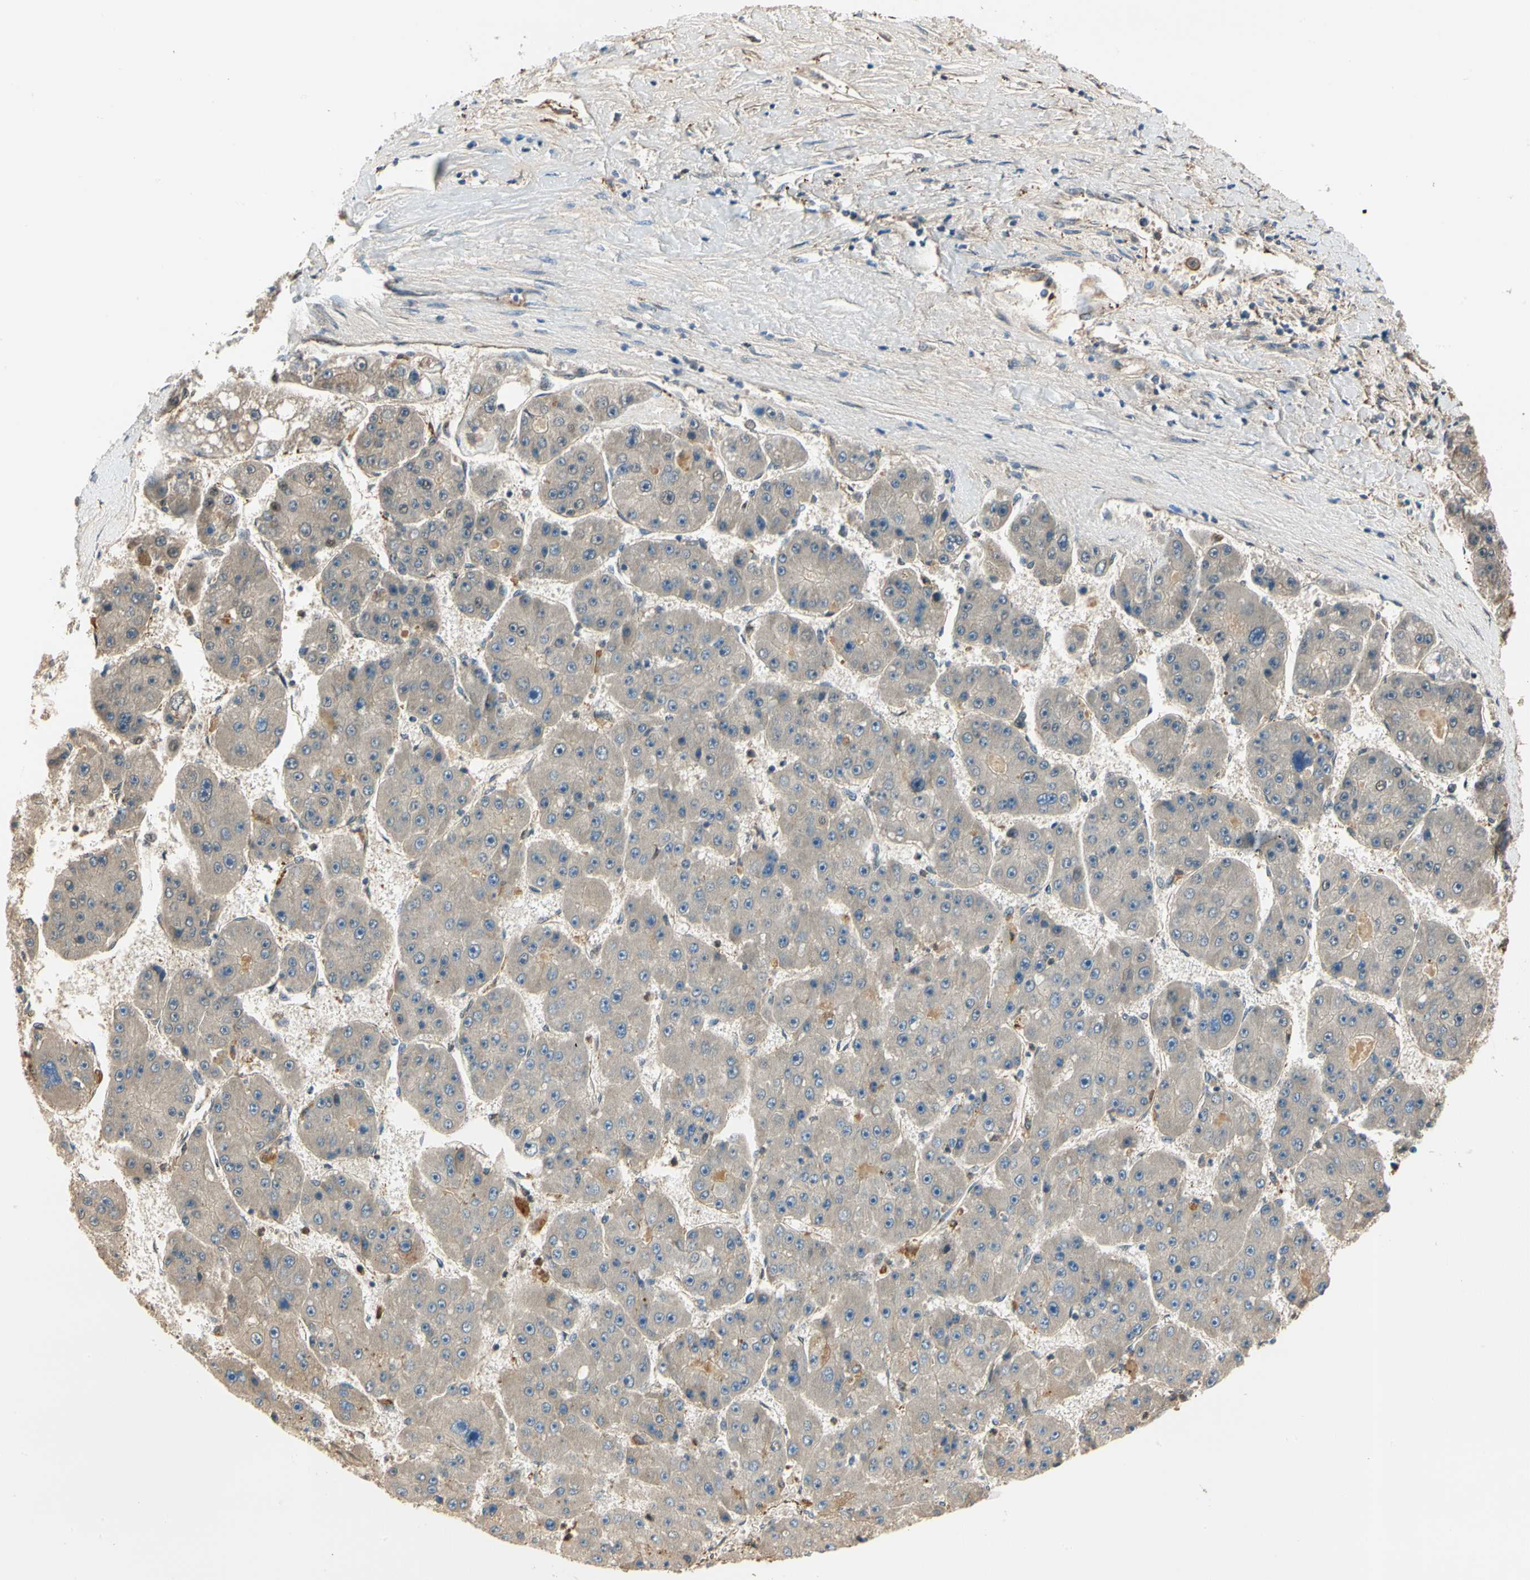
{"staining": {"intensity": "moderate", "quantity": ">75%", "location": "cytoplasmic/membranous"}, "tissue": "liver cancer", "cell_type": "Tumor cells", "image_type": "cancer", "snomed": [{"axis": "morphology", "description": "Carcinoma, Hepatocellular, NOS"}, {"axis": "topography", "description": "Liver"}], "caption": "Human liver cancer stained for a protein (brown) reveals moderate cytoplasmic/membranous positive positivity in approximately >75% of tumor cells.", "gene": "LAMB3", "patient": {"sex": "female", "age": 61}}